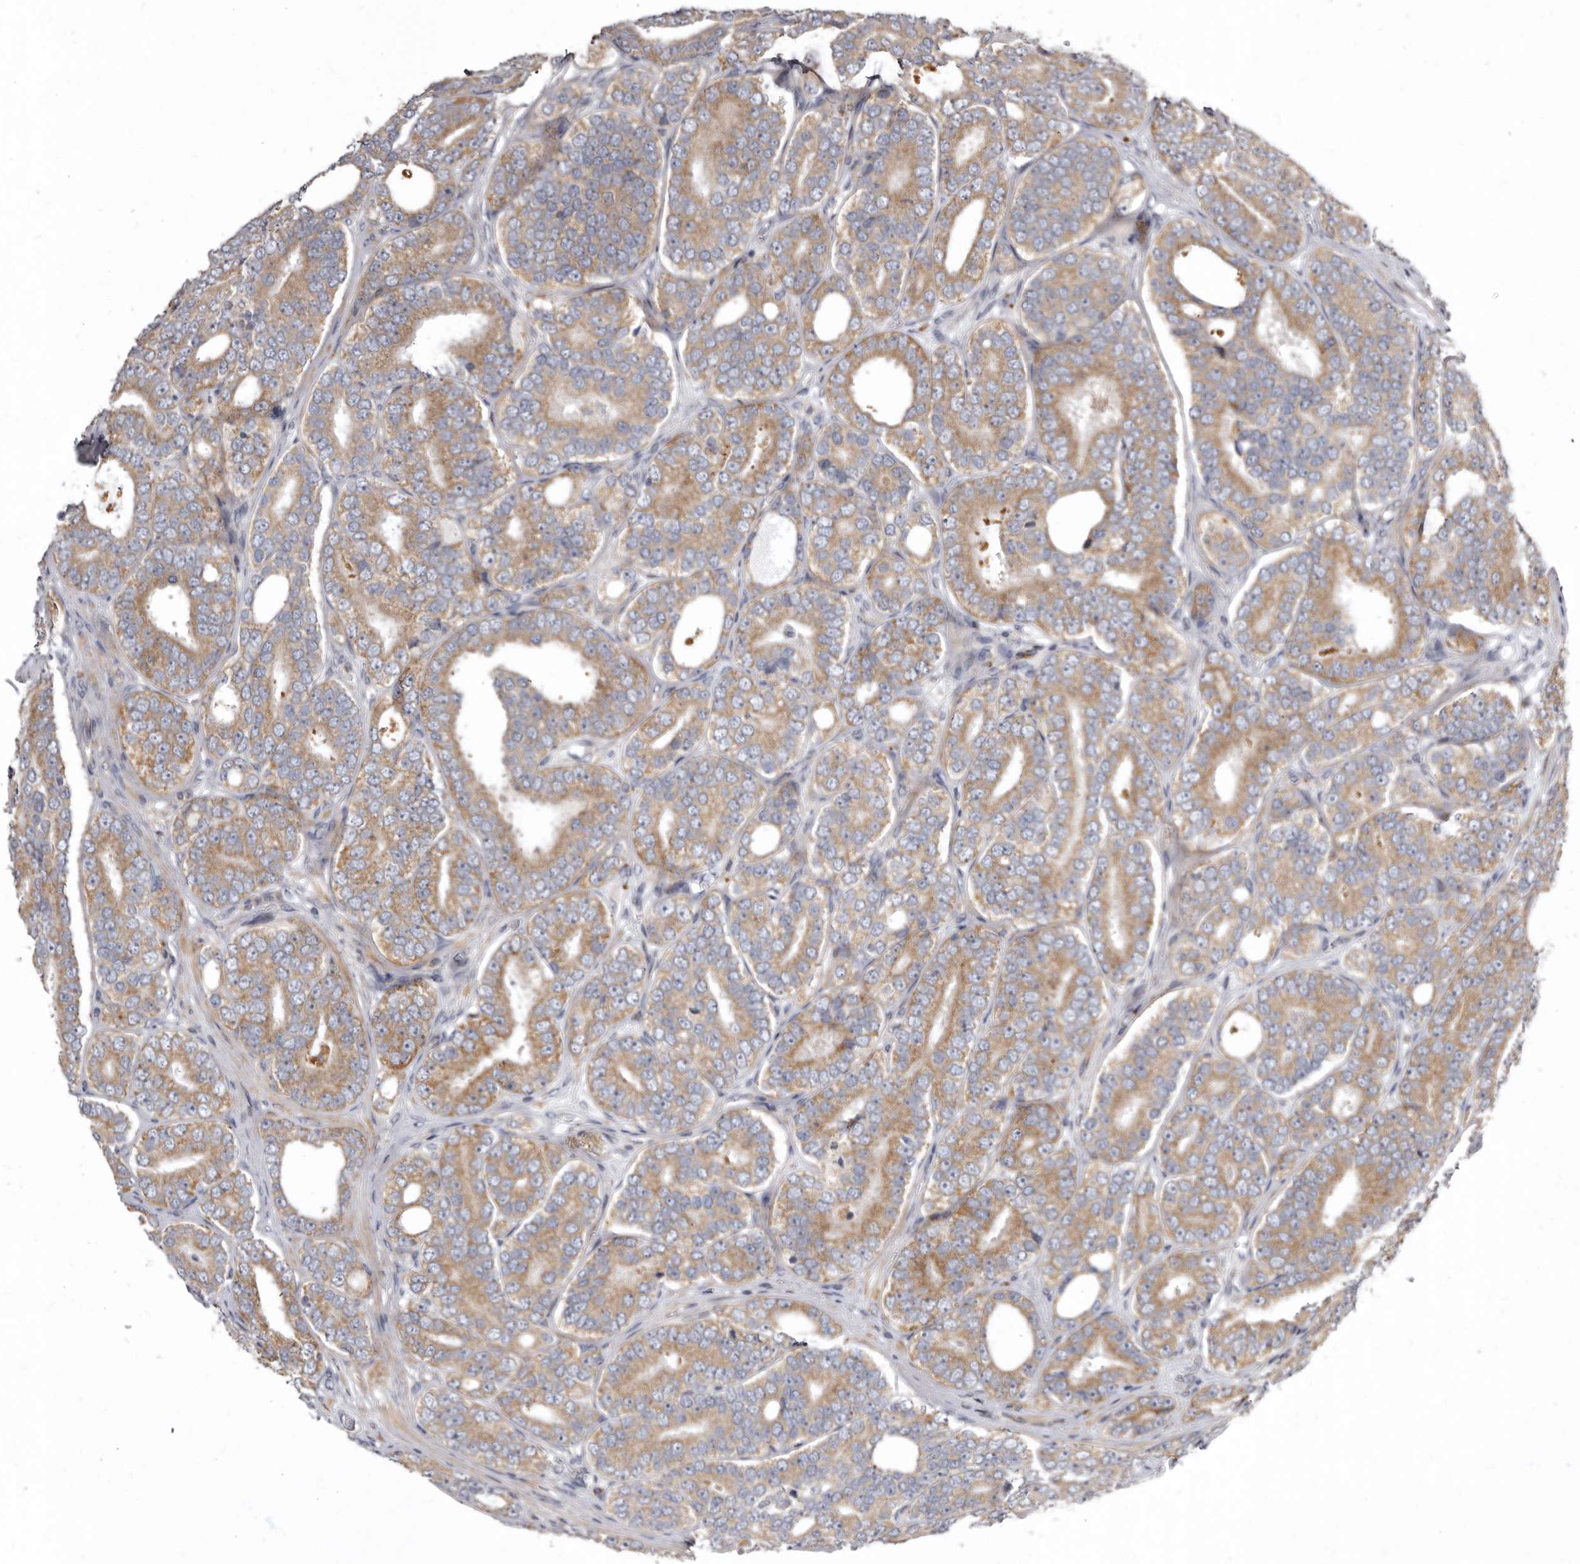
{"staining": {"intensity": "weak", "quantity": ">75%", "location": "cytoplasmic/membranous"}, "tissue": "prostate cancer", "cell_type": "Tumor cells", "image_type": "cancer", "snomed": [{"axis": "morphology", "description": "Adenocarcinoma, High grade"}, {"axis": "topography", "description": "Prostate"}], "caption": "A high-resolution photomicrograph shows immunohistochemistry (IHC) staining of prostate high-grade adenocarcinoma, which reveals weak cytoplasmic/membranous positivity in approximately >75% of tumor cells.", "gene": "SMC4", "patient": {"sex": "male", "age": 56}}